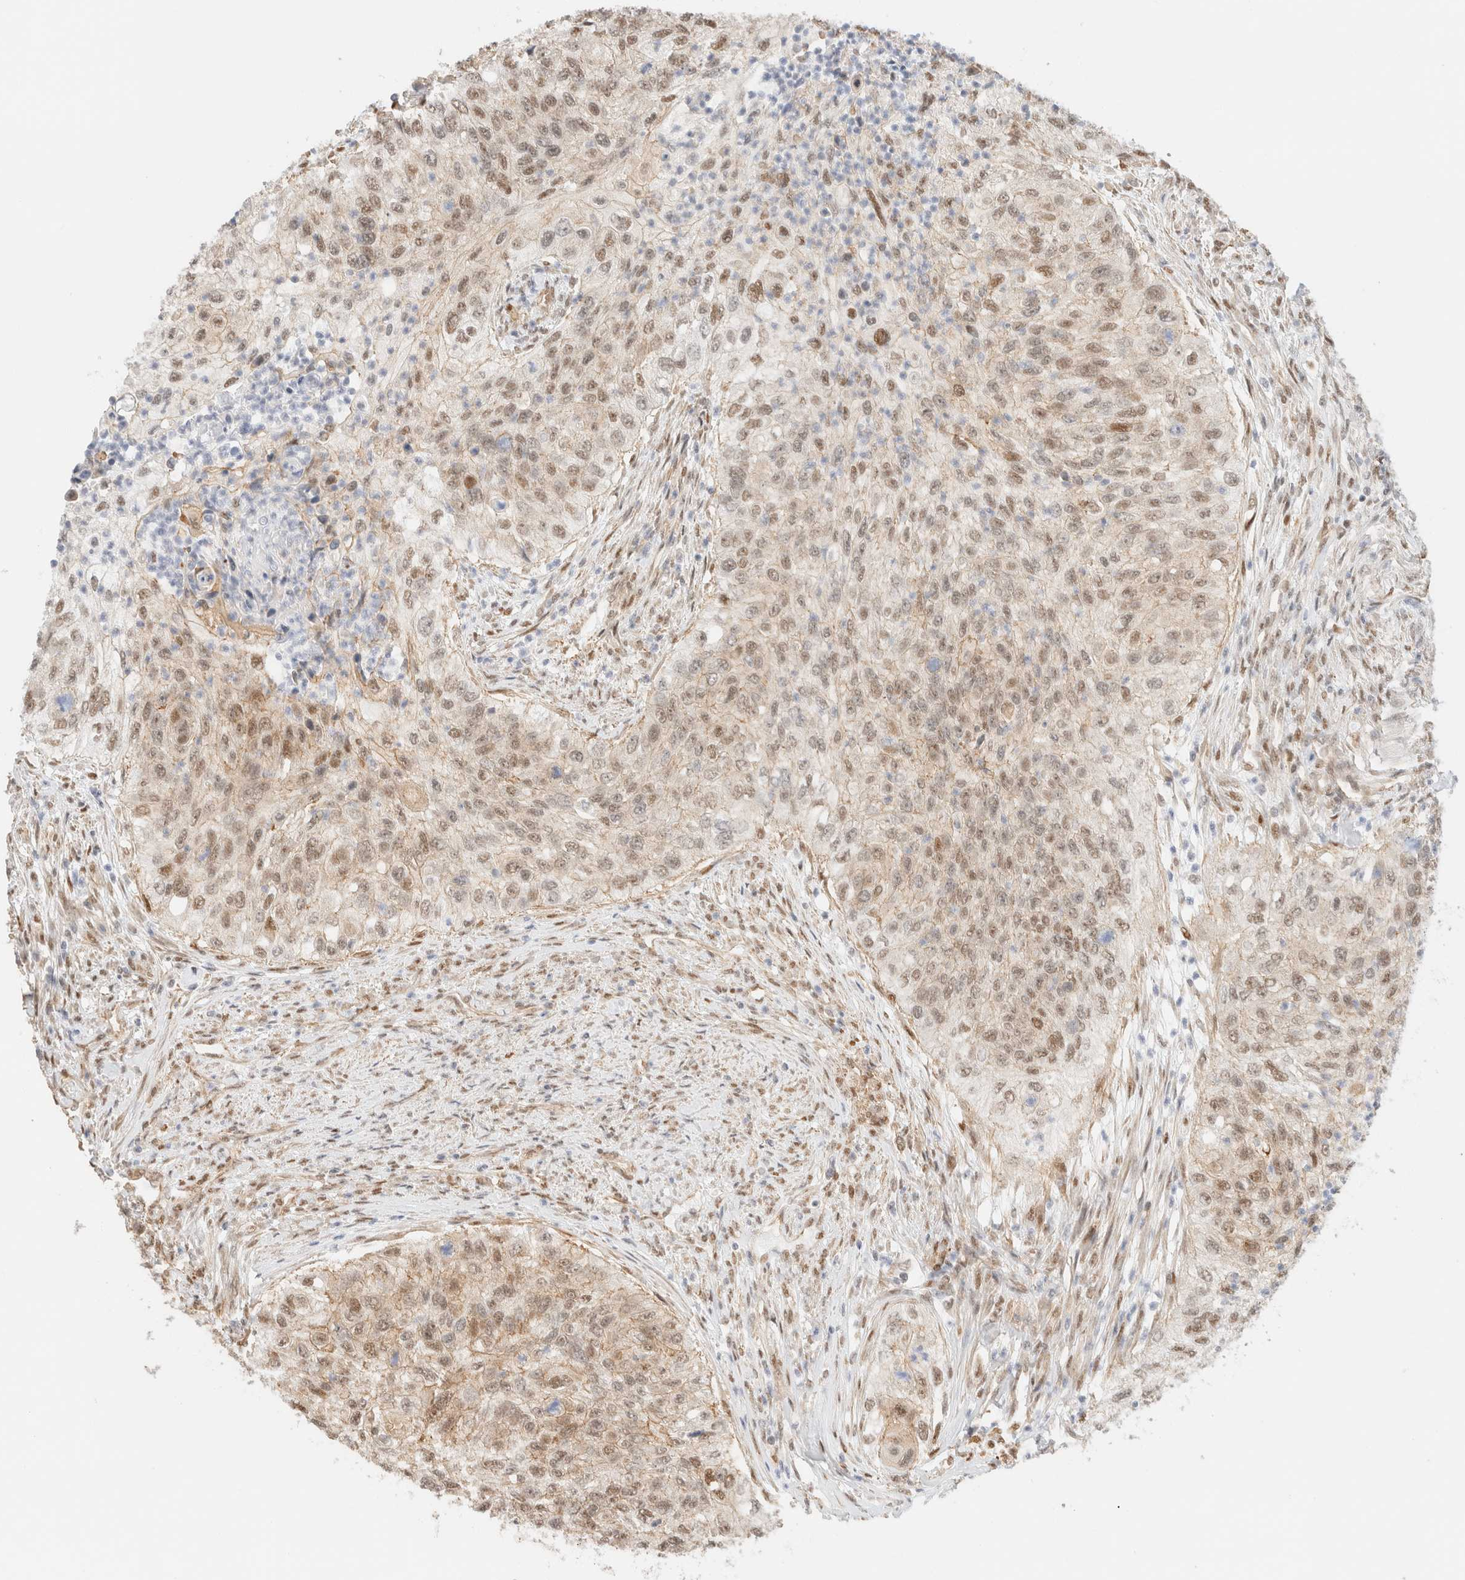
{"staining": {"intensity": "moderate", "quantity": ">75%", "location": "nuclear"}, "tissue": "urothelial cancer", "cell_type": "Tumor cells", "image_type": "cancer", "snomed": [{"axis": "morphology", "description": "Urothelial carcinoma, High grade"}, {"axis": "topography", "description": "Urinary bladder"}], "caption": "Protein positivity by immunohistochemistry exhibits moderate nuclear expression in about >75% of tumor cells in urothelial cancer.", "gene": "ARID5A", "patient": {"sex": "female", "age": 60}}